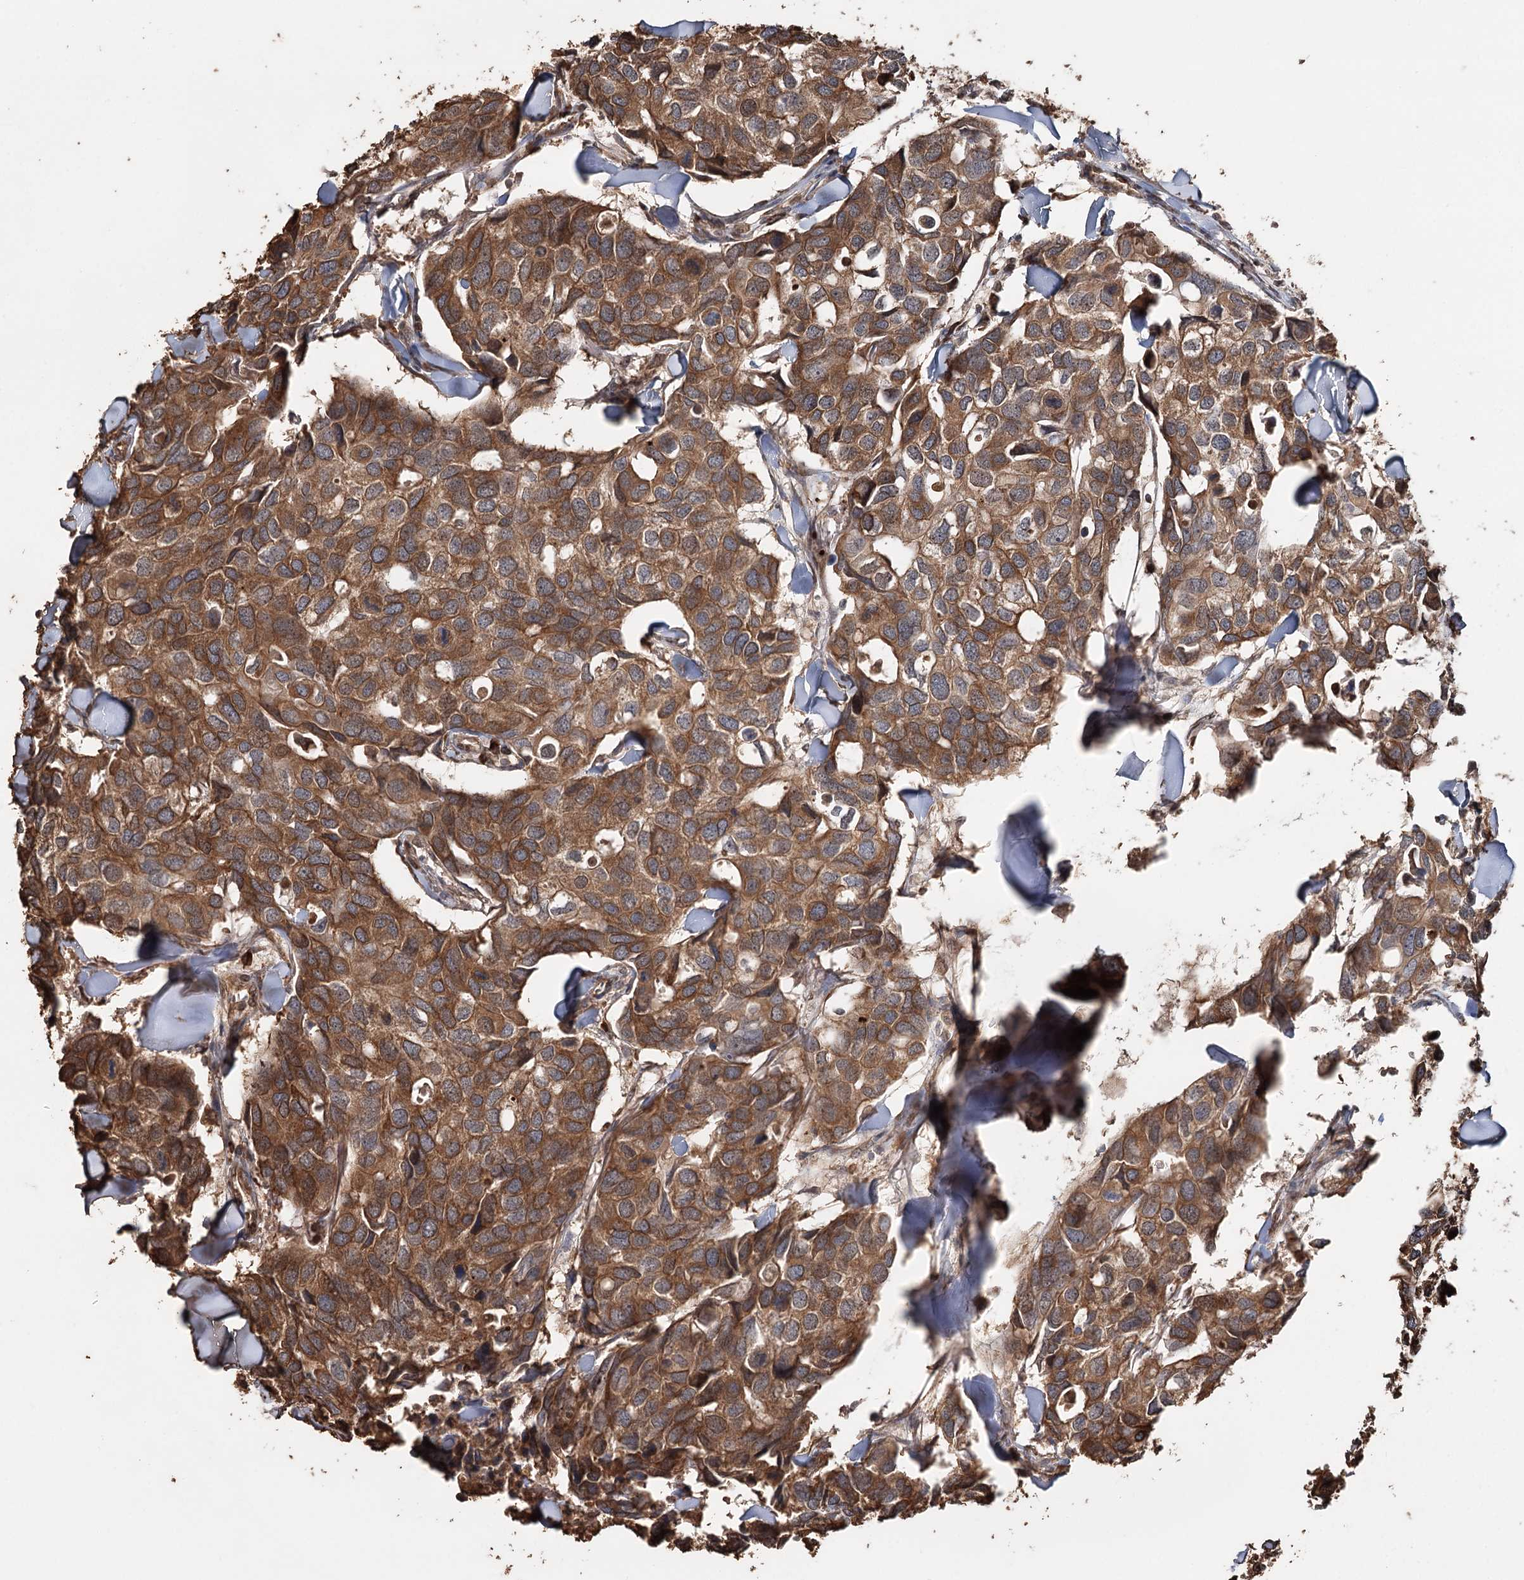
{"staining": {"intensity": "moderate", "quantity": ">75%", "location": "cytoplasmic/membranous"}, "tissue": "breast cancer", "cell_type": "Tumor cells", "image_type": "cancer", "snomed": [{"axis": "morphology", "description": "Duct carcinoma"}, {"axis": "topography", "description": "Breast"}], "caption": "The photomicrograph exhibits a brown stain indicating the presence of a protein in the cytoplasmic/membranous of tumor cells in intraductal carcinoma (breast).", "gene": "SYVN1", "patient": {"sex": "female", "age": 83}}